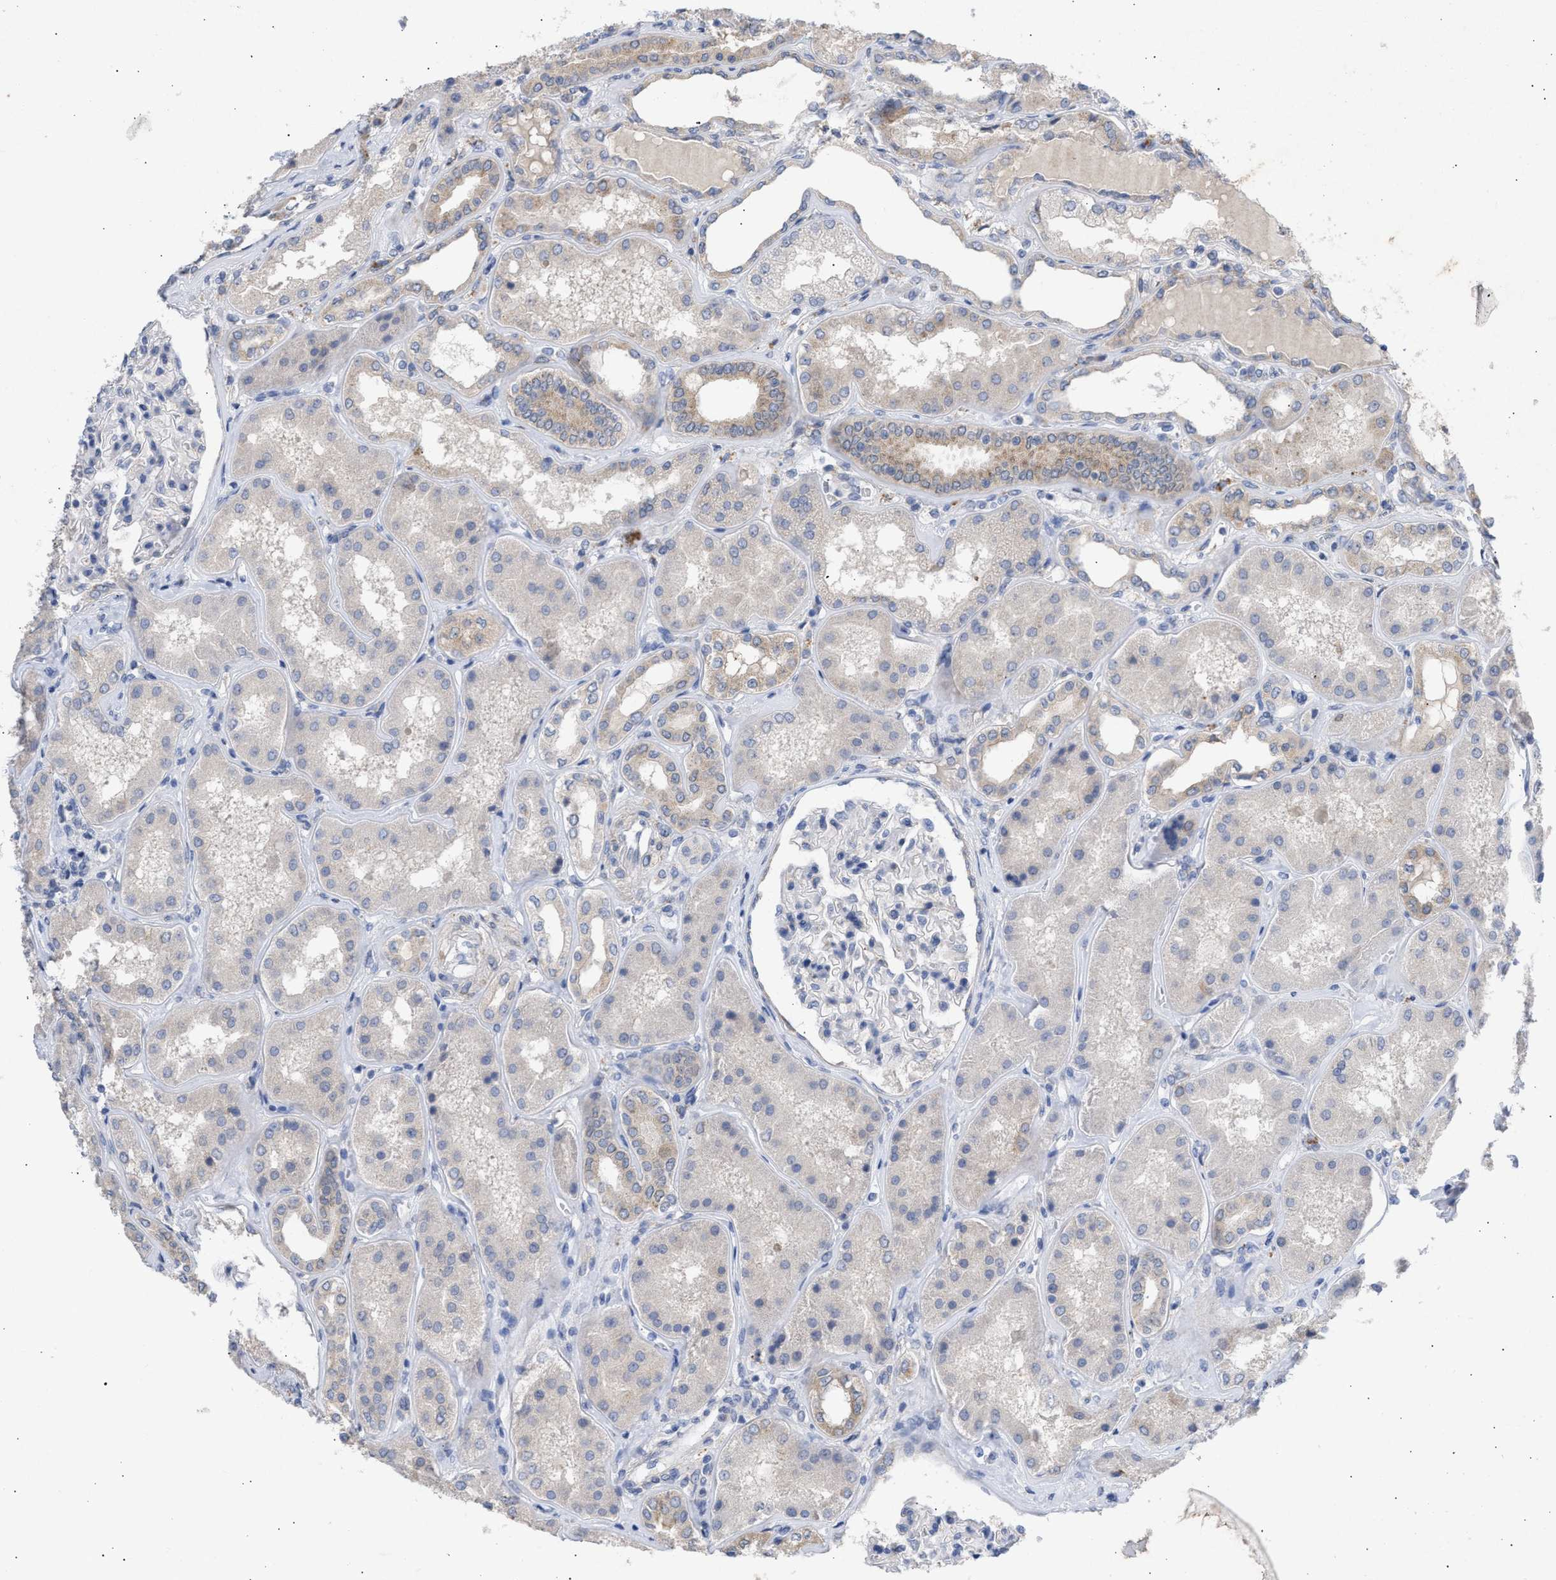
{"staining": {"intensity": "negative", "quantity": "none", "location": "none"}, "tissue": "kidney", "cell_type": "Cells in glomeruli", "image_type": "normal", "snomed": [{"axis": "morphology", "description": "Normal tissue, NOS"}, {"axis": "topography", "description": "Kidney"}], "caption": "Normal kidney was stained to show a protein in brown. There is no significant positivity in cells in glomeruli. (Immunohistochemistry (ihc), brightfield microscopy, high magnification).", "gene": "SELENOM", "patient": {"sex": "female", "age": 56}}